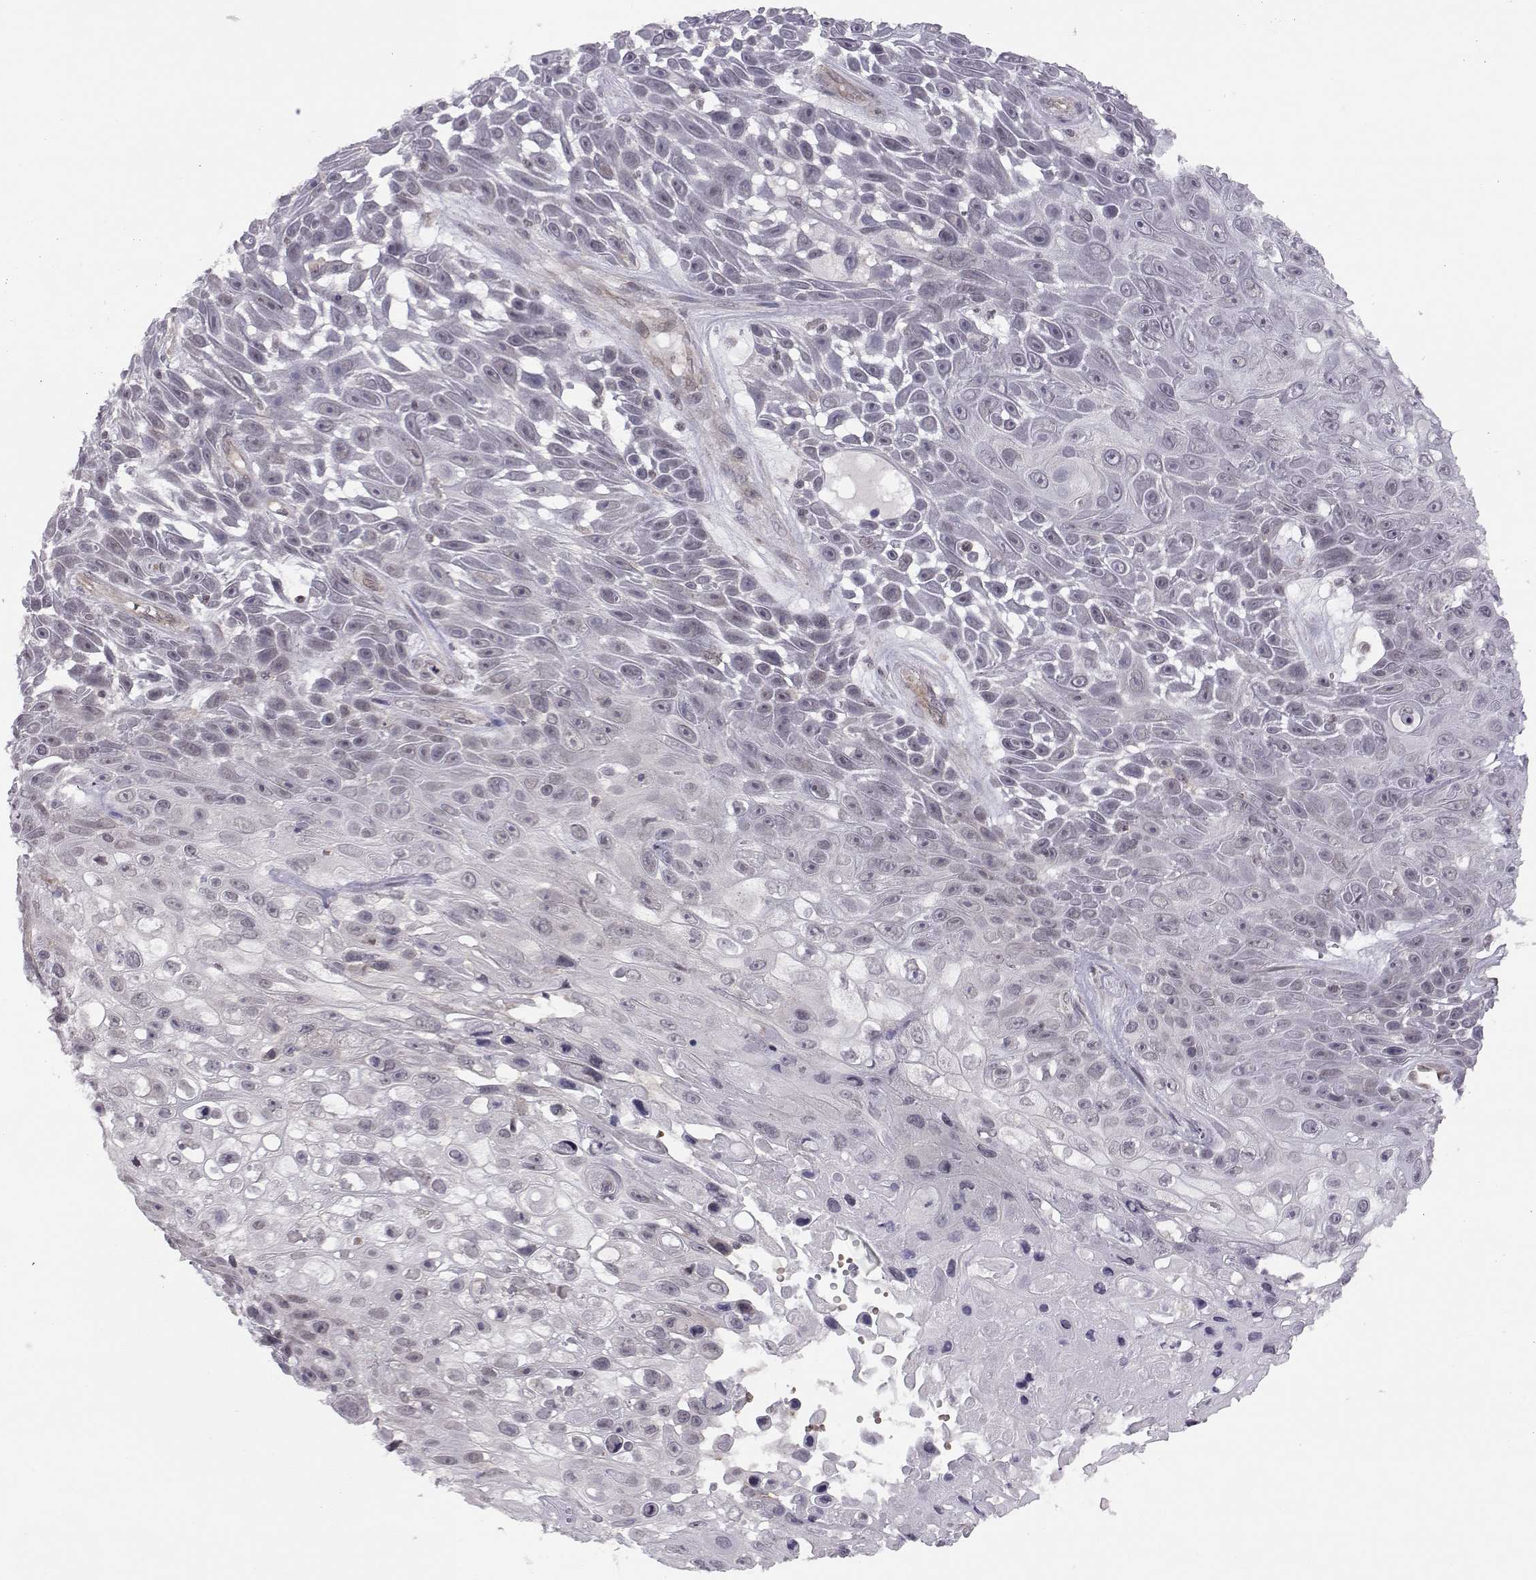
{"staining": {"intensity": "negative", "quantity": "none", "location": "none"}, "tissue": "skin cancer", "cell_type": "Tumor cells", "image_type": "cancer", "snomed": [{"axis": "morphology", "description": "Squamous cell carcinoma, NOS"}, {"axis": "topography", "description": "Skin"}], "caption": "A photomicrograph of human skin cancer (squamous cell carcinoma) is negative for staining in tumor cells. (DAB (3,3'-diaminobenzidine) immunohistochemistry (IHC), high magnification).", "gene": "KIF13B", "patient": {"sex": "male", "age": 82}}